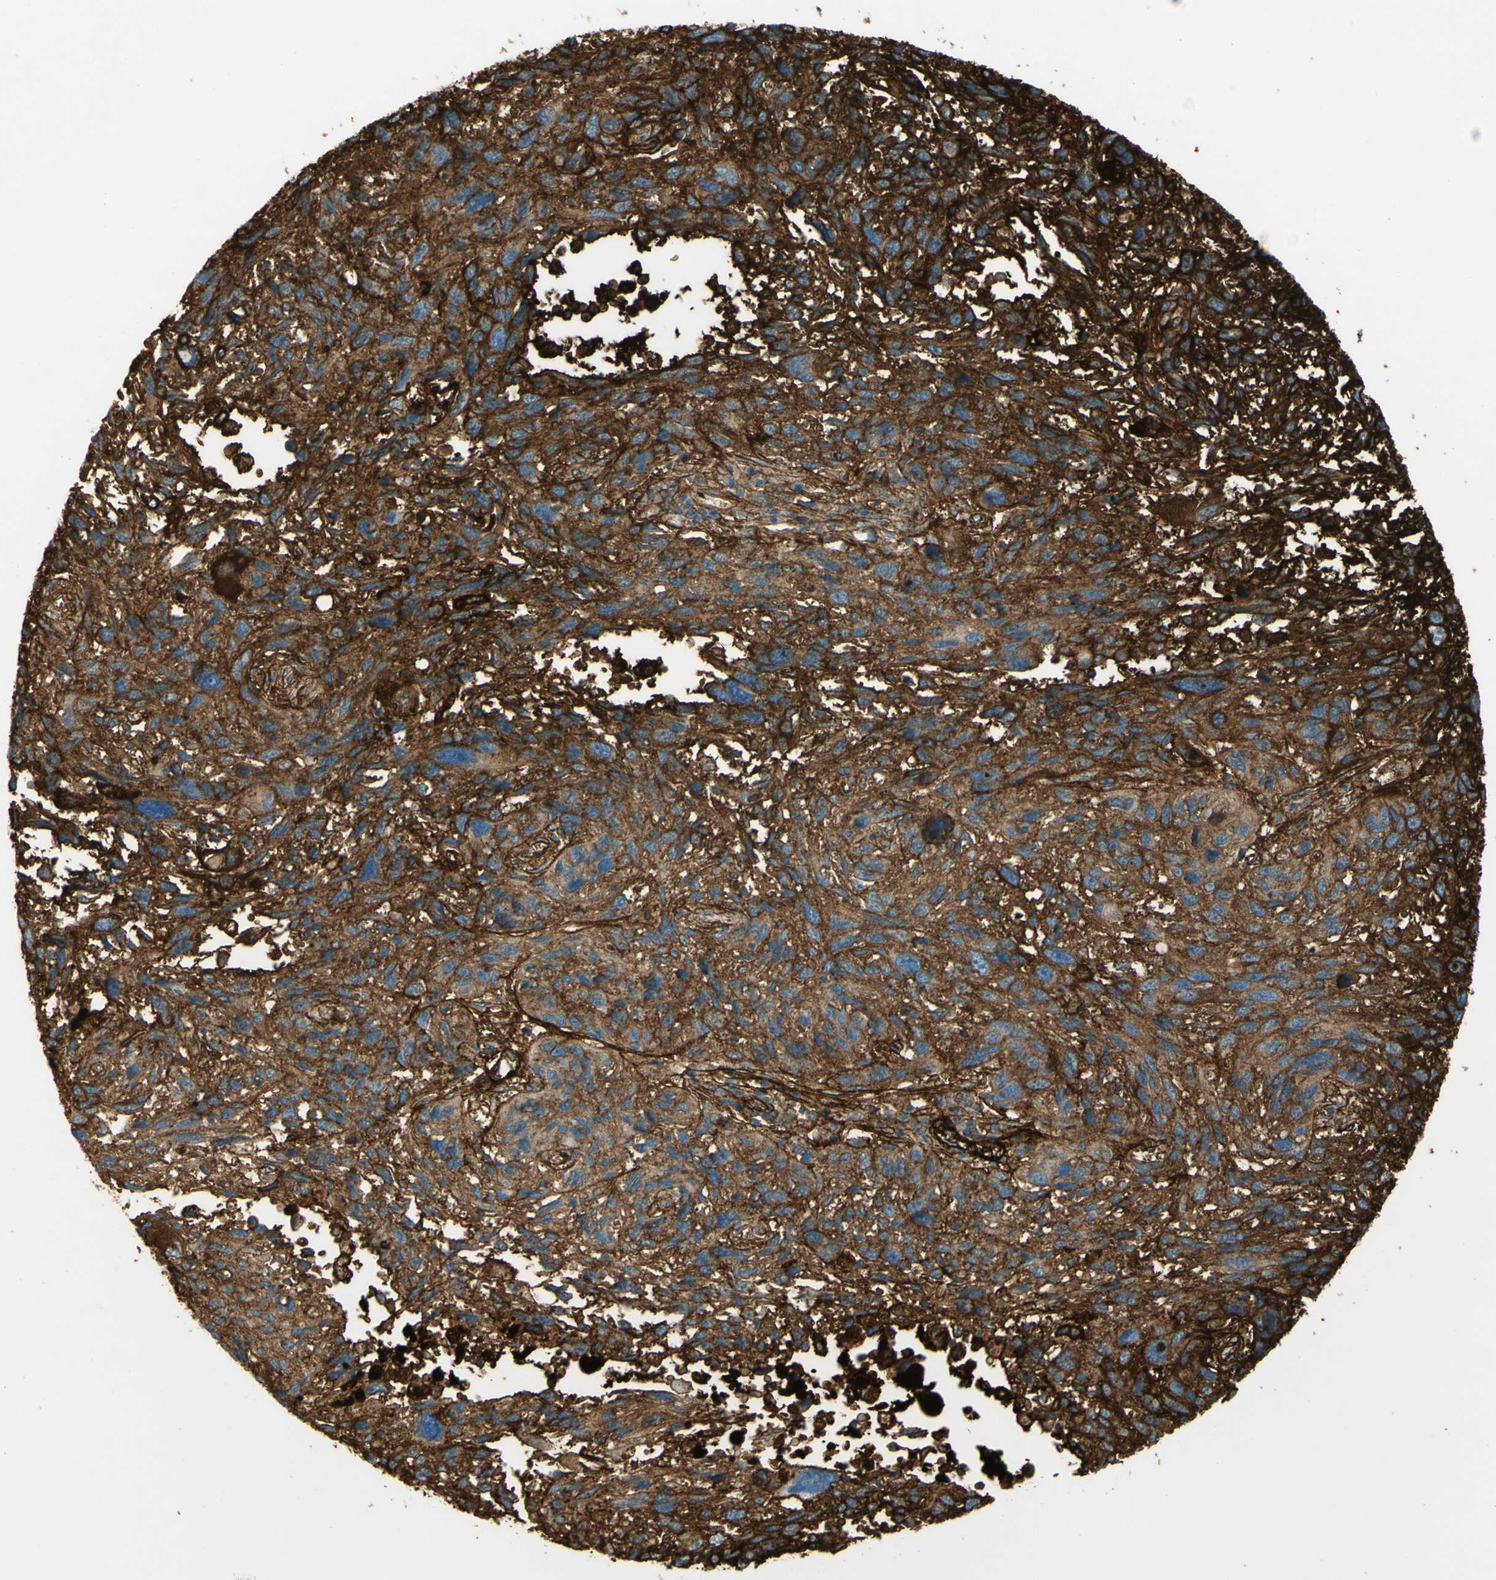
{"staining": {"intensity": "moderate", "quantity": ">75%", "location": "cytoplasmic/membranous"}, "tissue": "melanoma", "cell_type": "Tumor cells", "image_type": "cancer", "snomed": [{"axis": "morphology", "description": "Malignant melanoma, NOS"}, {"axis": "topography", "description": "Skin"}], "caption": "High-power microscopy captured an IHC image of malignant melanoma, revealing moderate cytoplasmic/membranous staining in about >75% of tumor cells.", "gene": "TNN", "patient": {"sex": "male", "age": 53}}